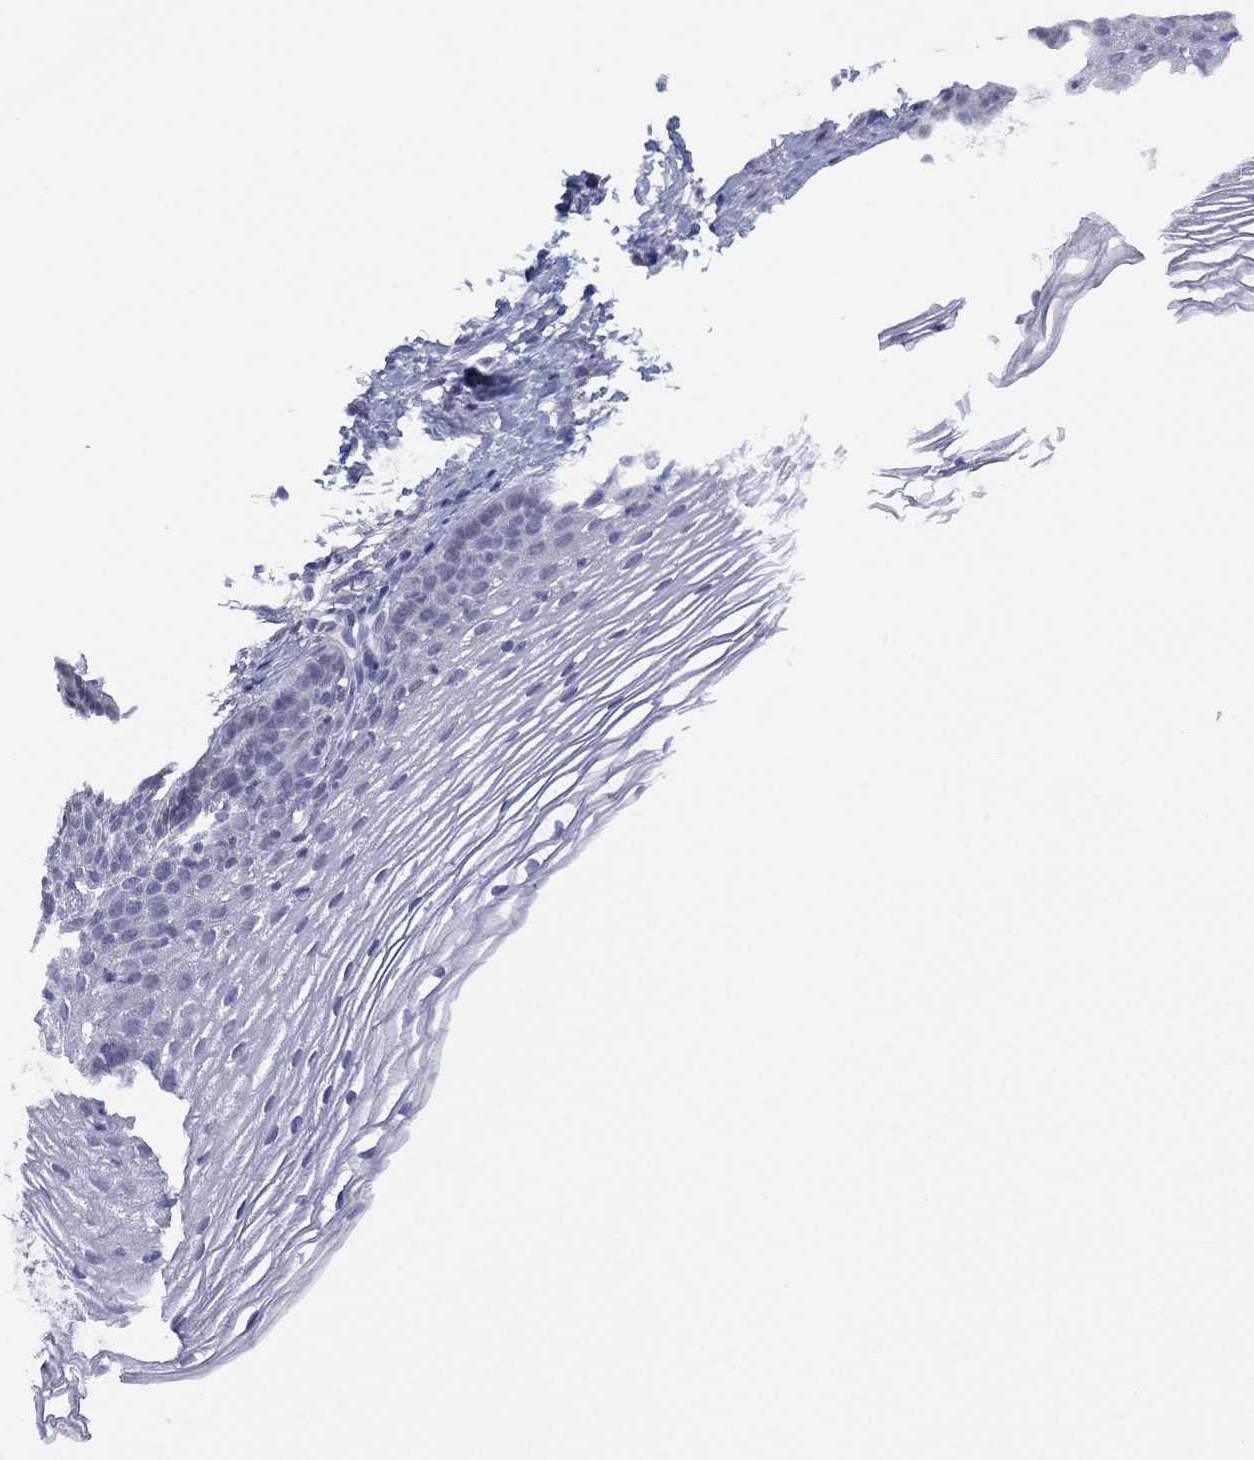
{"staining": {"intensity": "negative", "quantity": "none", "location": "none"}, "tissue": "cervix", "cell_type": "Squamous epithelial cells", "image_type": "normal", "snomed": [{"axis": "morphology", "description": "Normal tissue, NOS"}, {"axis": "topography", "description": "Cervix"}], "caption": "This is an immunohistochemistry (IHC) histopathology image of unremarkable cervix. There is no positivity in squamous epithelial cells.", "gene": "DDAH1", "patient": {"sex": "female", "age": 39}}